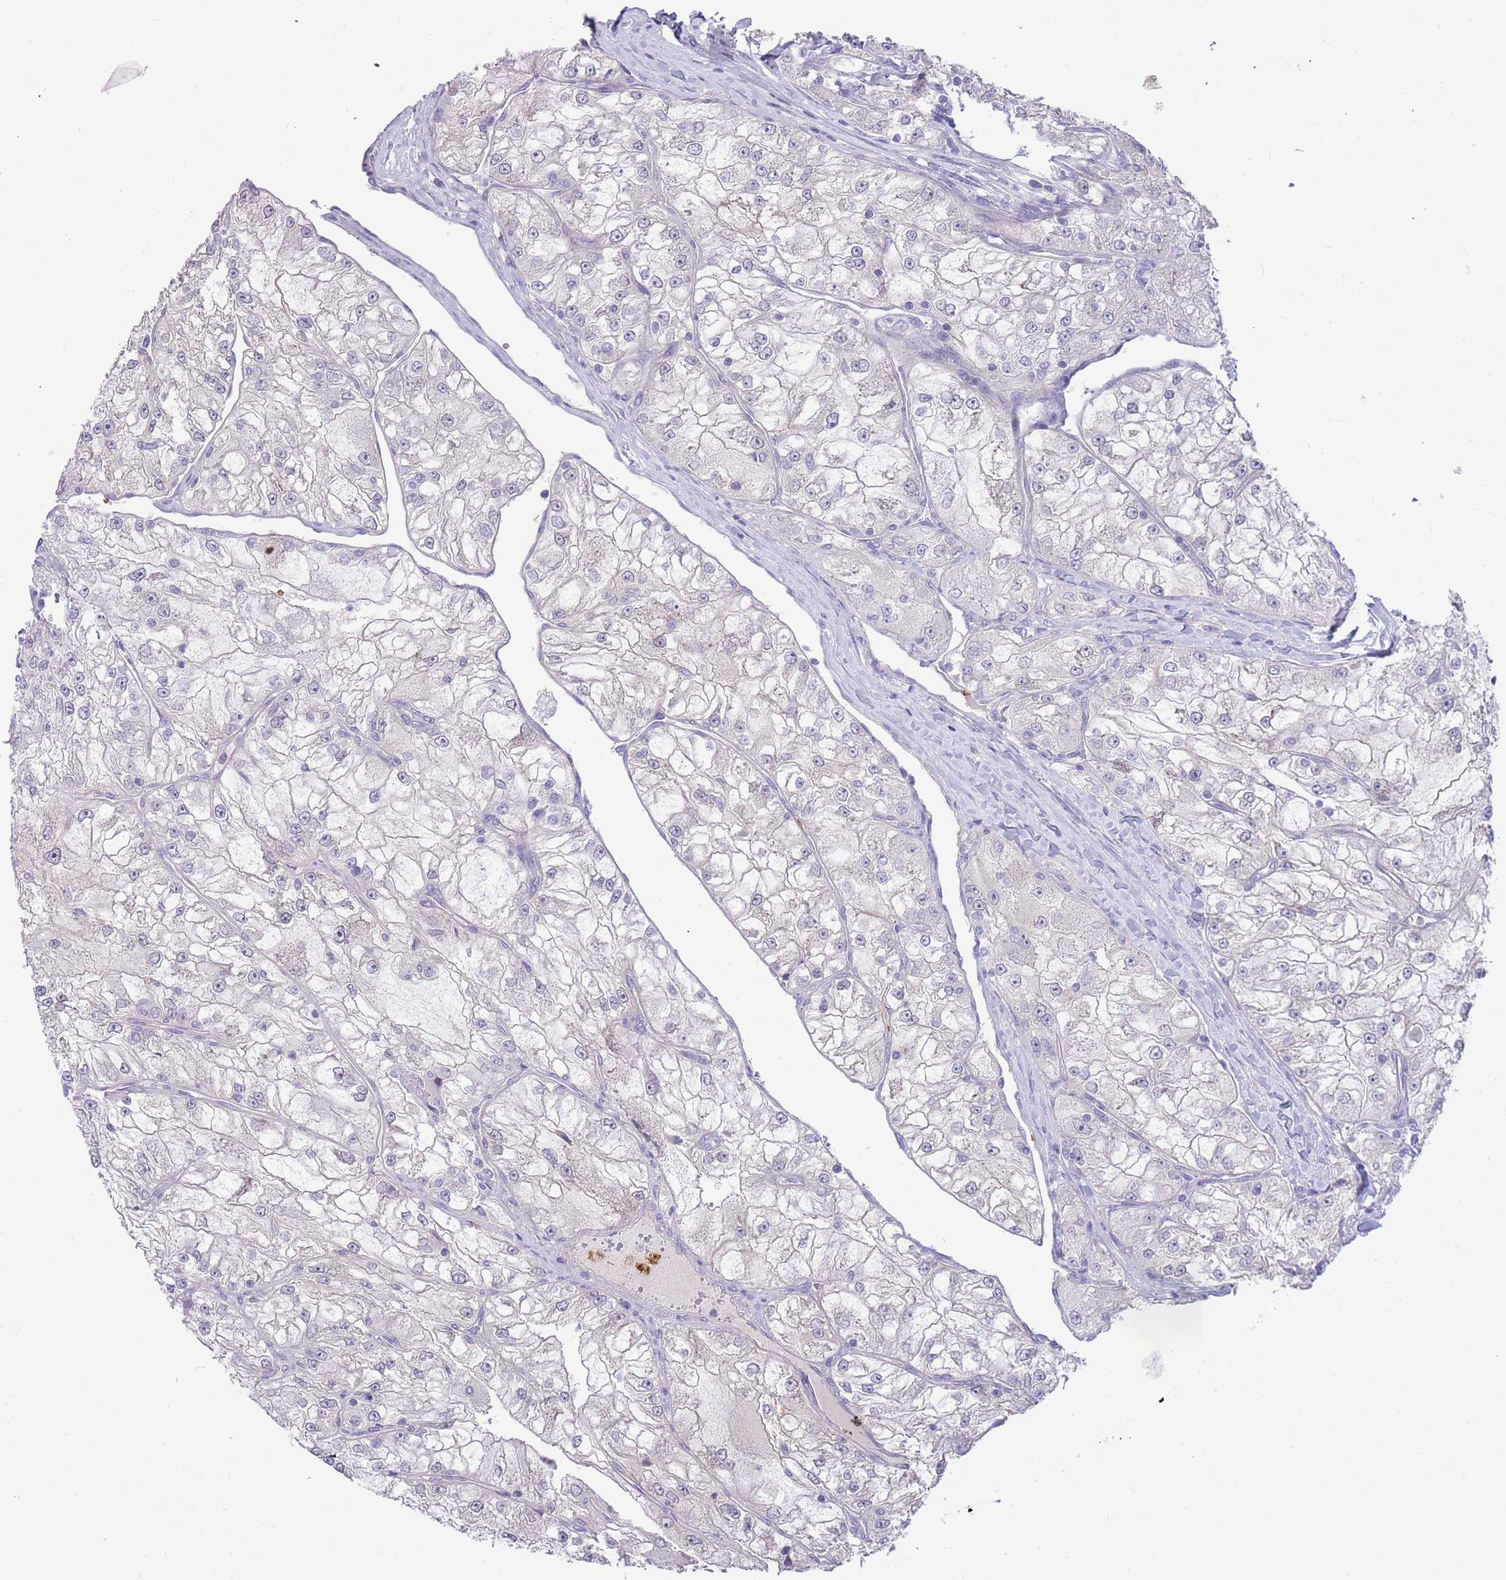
{"staining": {"intensity": "negative", "quantity": "none", "location": "none"}, "tissue": "renal cancer", "cell_type": "Tumor cells", "image_type": "cancer", "snomed": [{"axis": "morphology", "description": "Adenocarcinoma, NOS"}, {"axis": "topography", "description": "Kidney"}], "caption": "Adenocarcinoma (renal) was stained to show a protein in brown. There is no significant staining in tumor cells.", "gene": "ZNF14", "patient": {"sex": "female", "age": 72}}